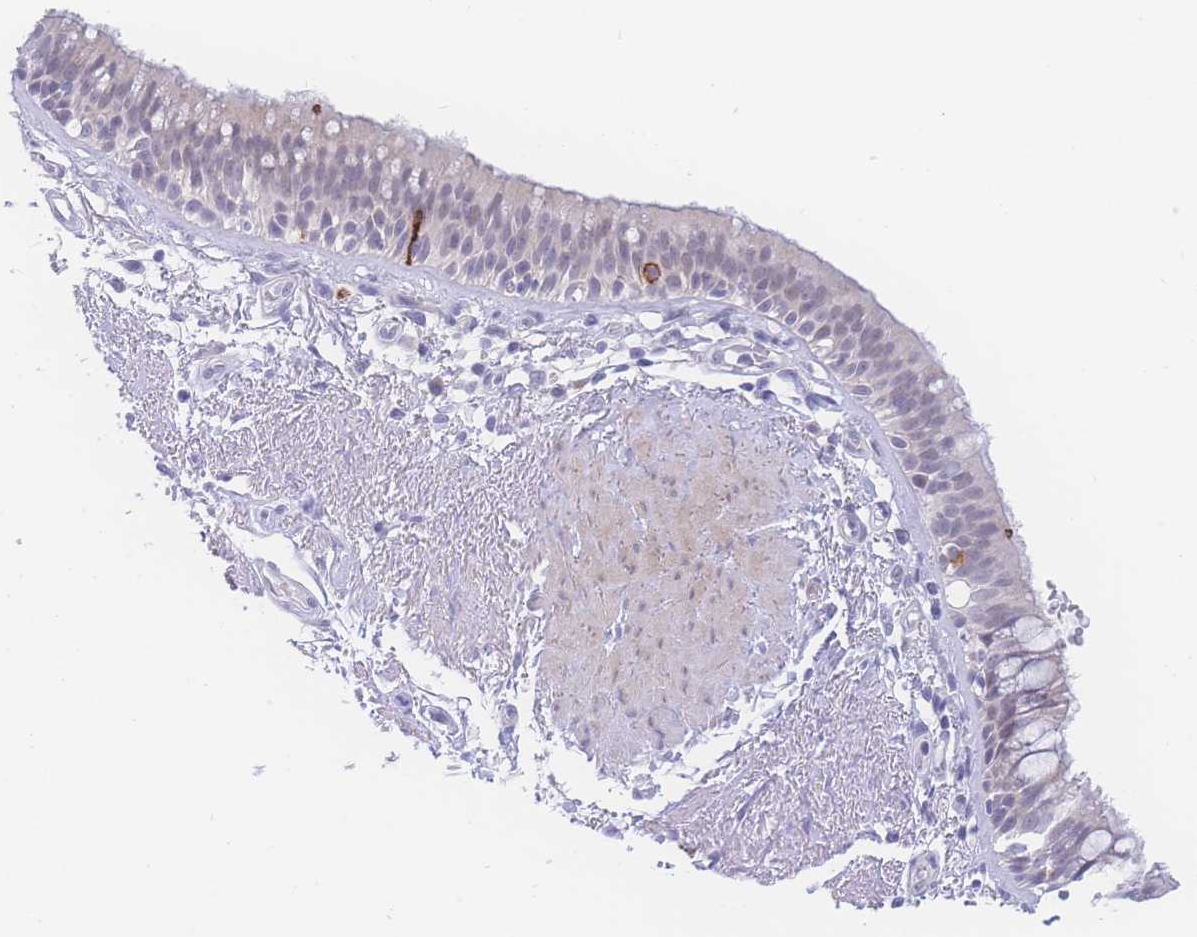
{"staining": {"intensity": "moderate", "quantity": "<25%", "location": "cytoplasmic/membranous"}, "tissue": "bronchus", "cell_type": "Respiratory epithelial cells", "image_type": "normal", "snomed": [{"axis": "morphology", "description": "Normal tissue, NOS"}, {"axis": "morphology", "description": "Neoplasm, uncertain whether benign or malignant"}, {"axis": "topography", "description": "Bronchus"}, {"axis": "topography", "description": "Lung"}], "caption": "This histopathology image displays immunohistochemistry (IHC) staining of unremarkable bronchus, with low moderate cytoplasmic/membranous expression in about <25% of respiratory epithelial cells.", "gene": "PRSS22", "patient": {"sex": "male", "age": 55}}